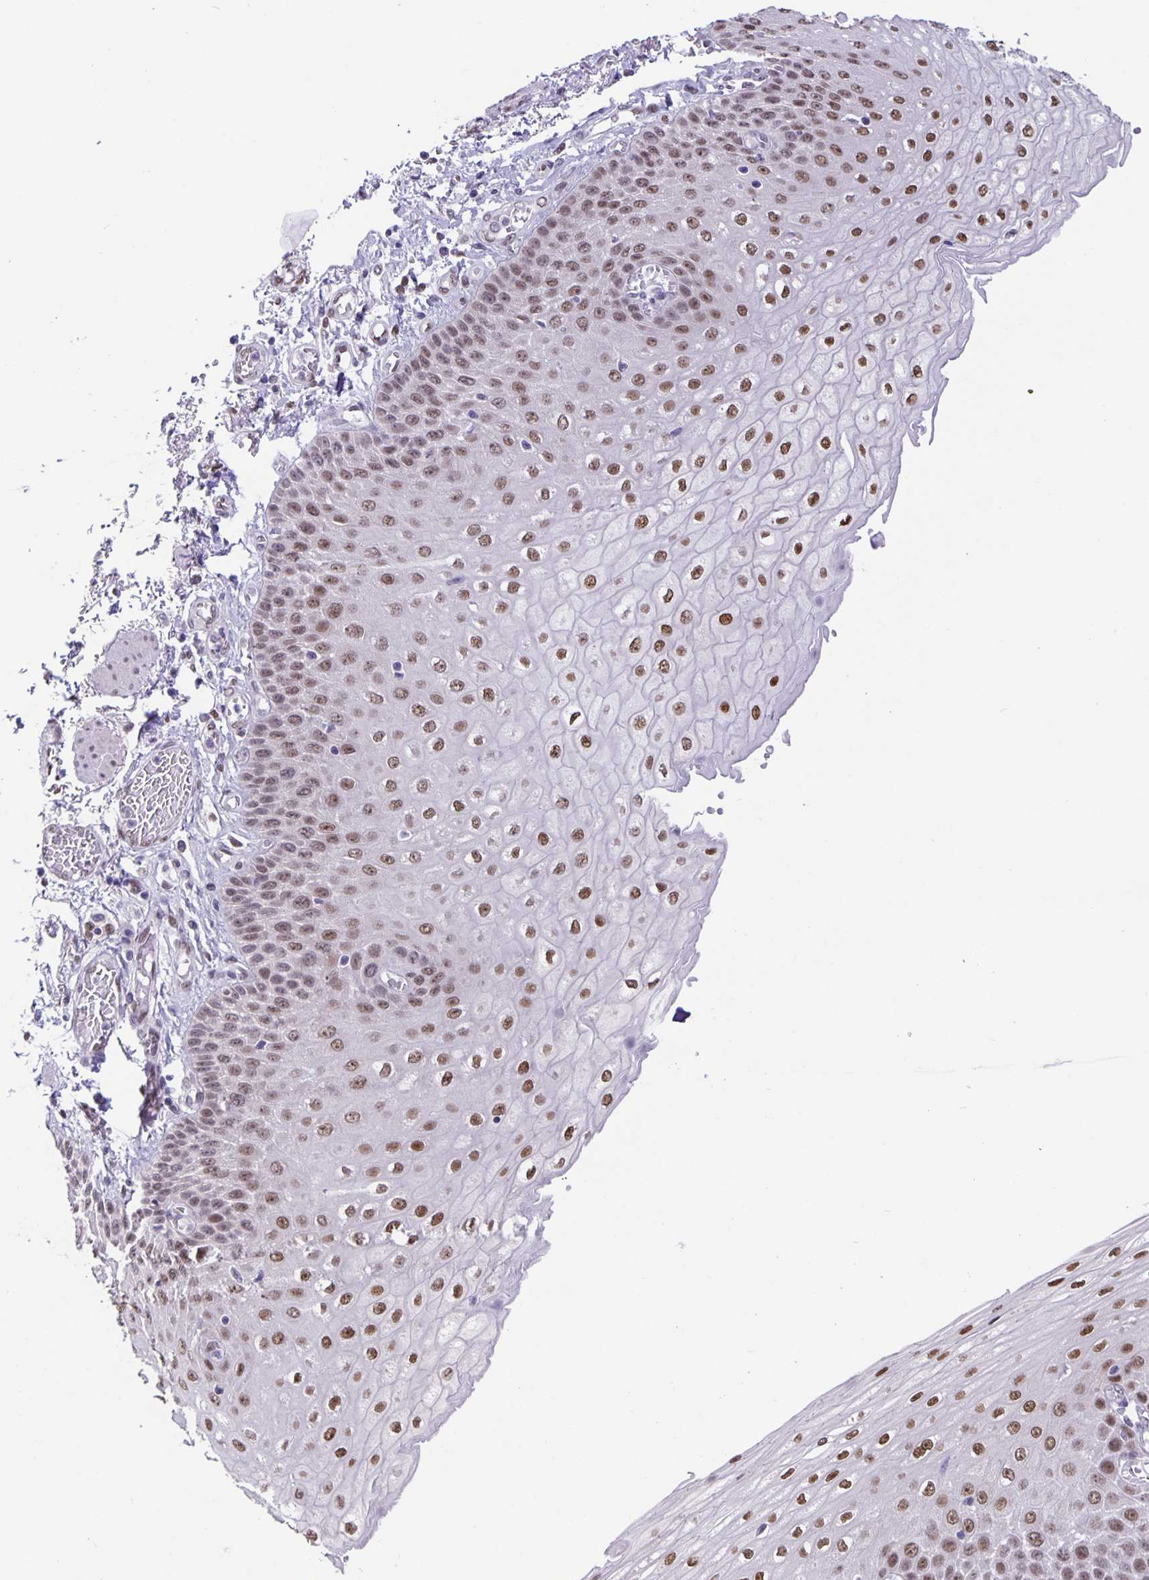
{"staining": {"intensity": "moderate", "quantity": ">75%", "location": "nuclear"}, "tissue": "esophagus", "cell_type": "Squamous epithelial cells", "image_type": "normal", "snomed": [{"axis": "morphology", "description": "Normal tissue, NOS"}, {"axis": "morphology", "description": "Adenocarcinoma, NOS"}, {"axis": "topography", "description": "Esophagus"}], "caption": "Human esophagus stained with a brown dye shows moderate nuclear positive staining in about >75% of squamous epithelial cells.", "gene": "FOSL2", "patient": {"sex": "male", "age": 81}}